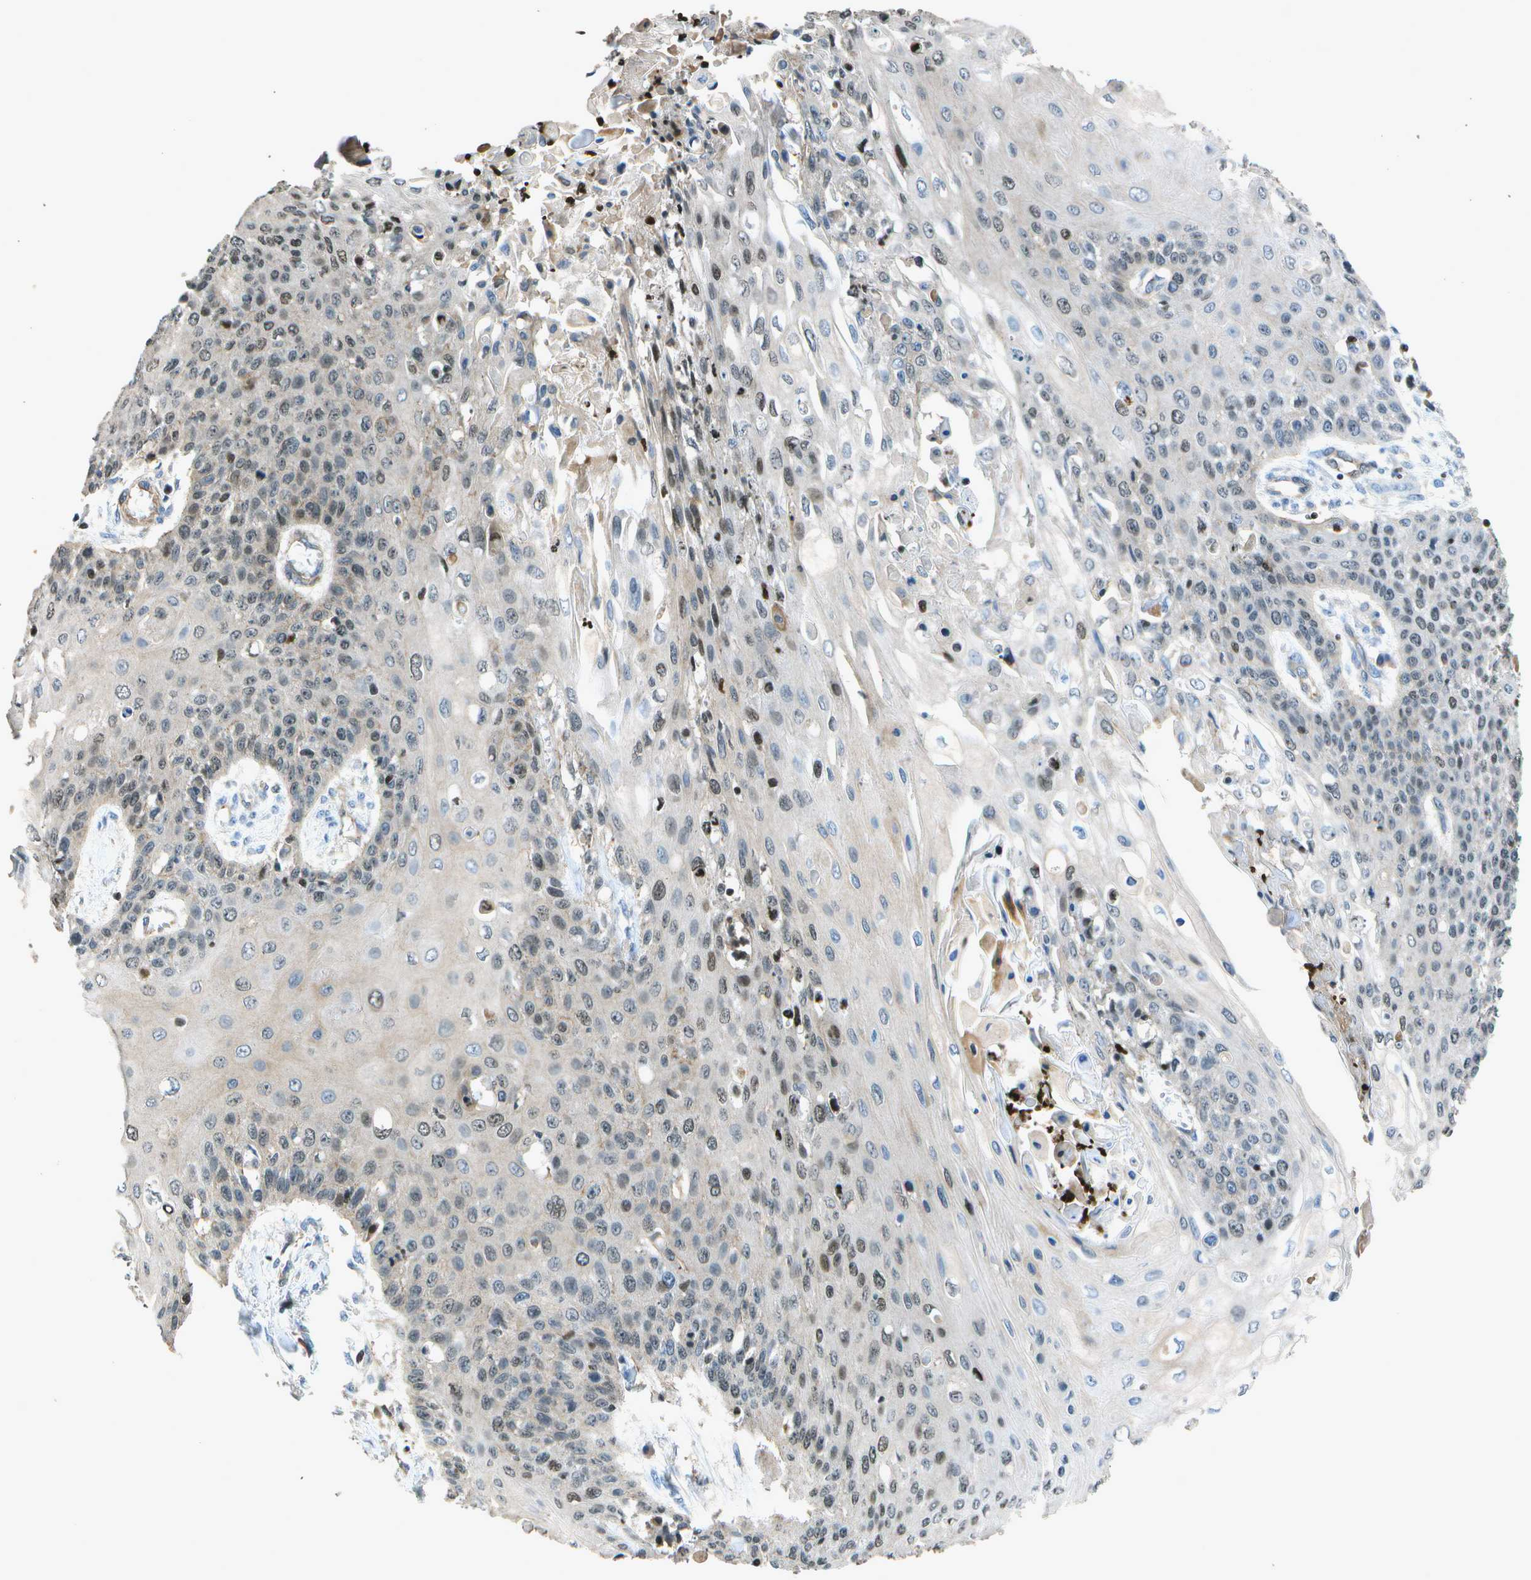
{"staining": {"intensity": "moderate", "quantity": "<25%", "location": "nuclear"}, "tissue": "cervical cancer", "cell_type": "Tumor cells", "image_type": "cancer", "snomed": [{"axis": "morphology", "description": "Squamous cell carcinoma, NOS"}, {"axis": "topography", "description": "Cervix"}], "caption": "Immunohistochemistry staining of cervical squamous cell carcinoma, which reveals low levels of moderate nuclear positivity in about <25% of tumor cells indicating moderate nuclear protein staining. The staining was performed using DAB (brown) for protein detection and nuclei were counterstained in hematoxylin (blue).", "gene": "PDLIM1", "patient": {"sex": "female", "age": 39}}